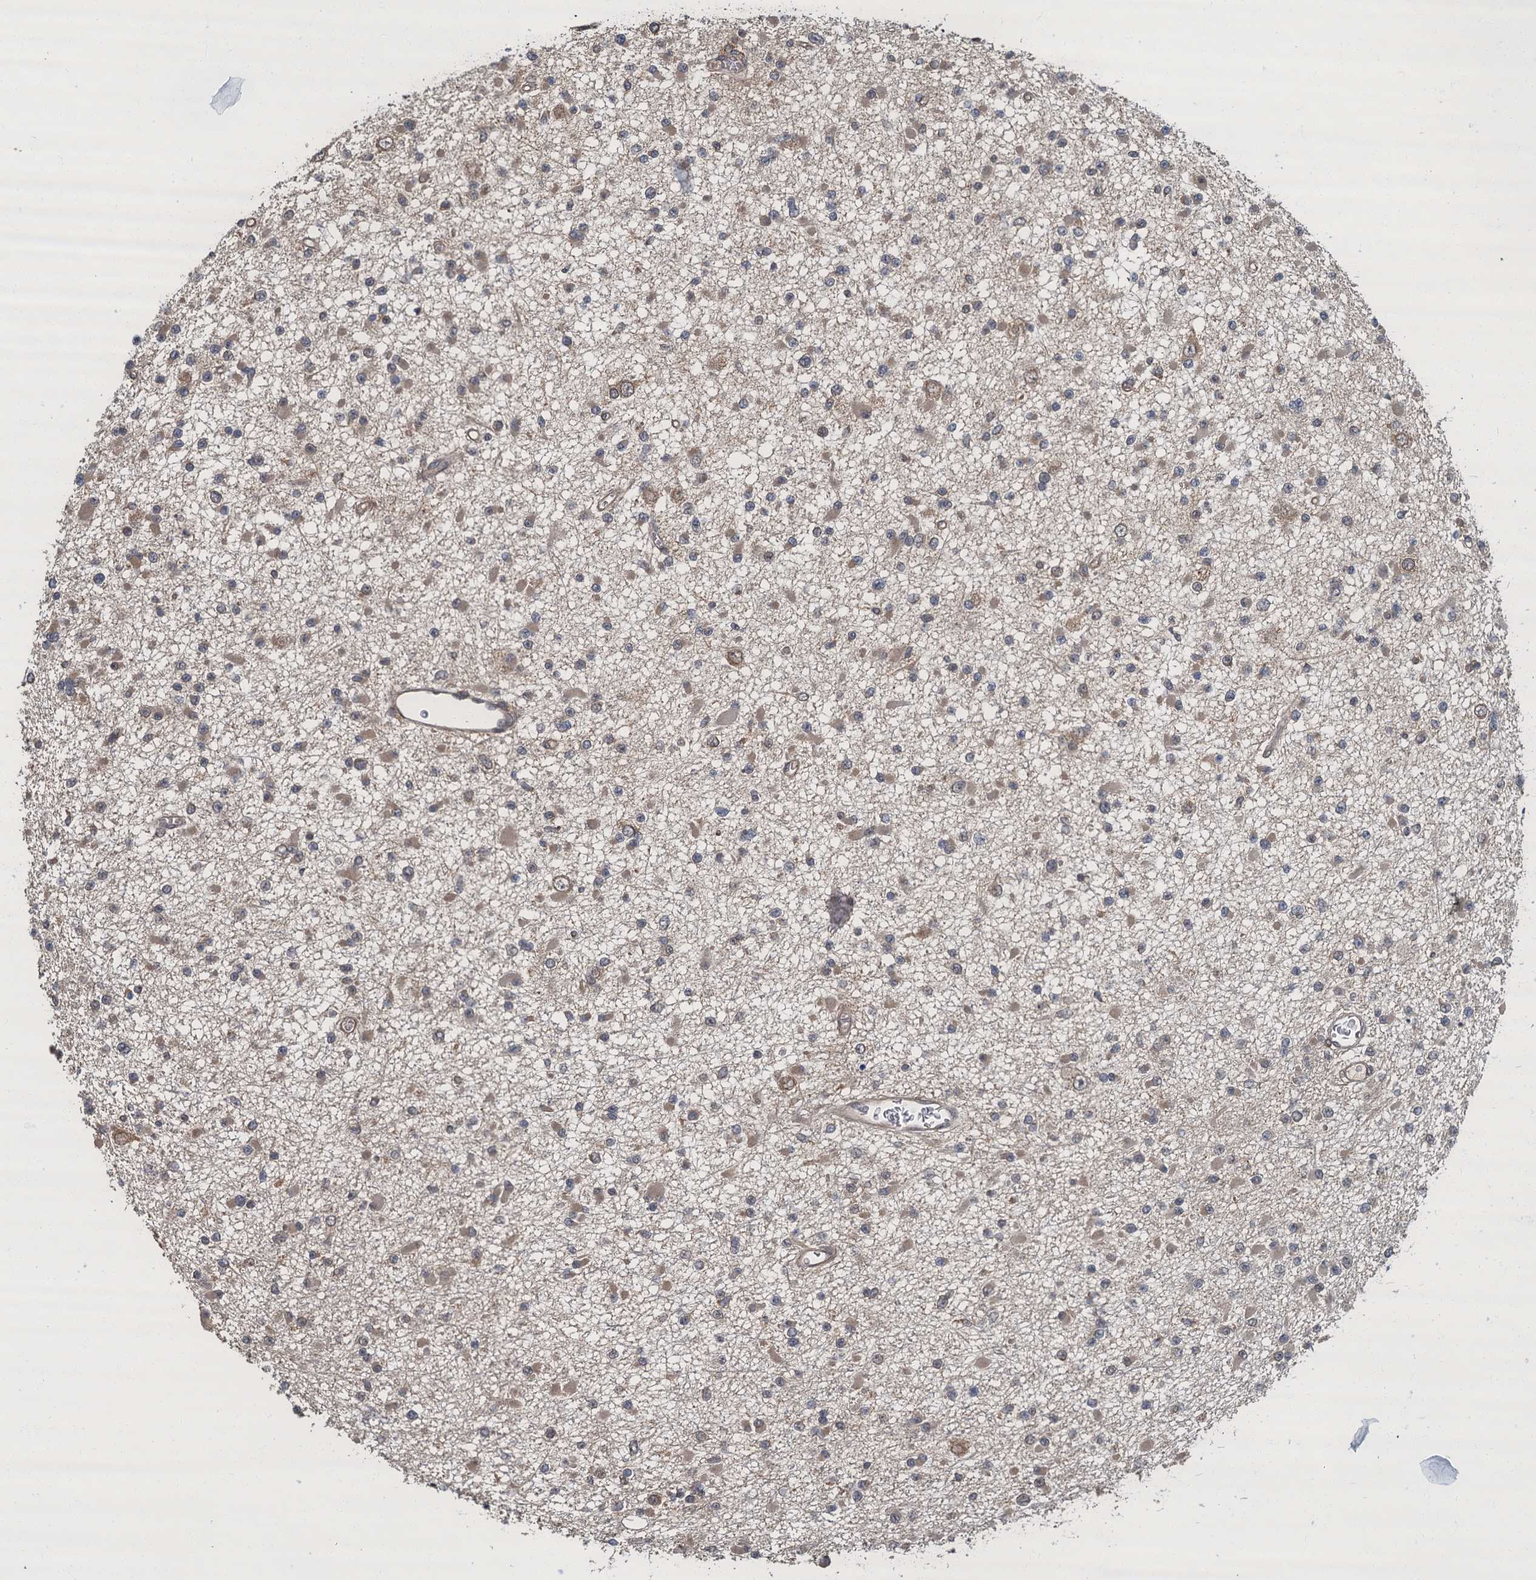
{"staining": {"intensity": "weak", "quantity": "25%-75%", "location": "cytoplasmic/membranous"}, "tissue": "glioma", "cell_type": "Tumor cells", "image_type": "cancer", "snomed": [{"axis": "morphology", "description": "Glioma, malignant, Low grade"}, {"axis": "topography", "description": "Brain"}], "caption": "A low amount of weak cytoplasmic/membranous expression is appreciated in approximately 25%-75% of tumor cells in glioma tissue.", "gene": "TBCK", "patient": {"sex": "female", "age": 22}}